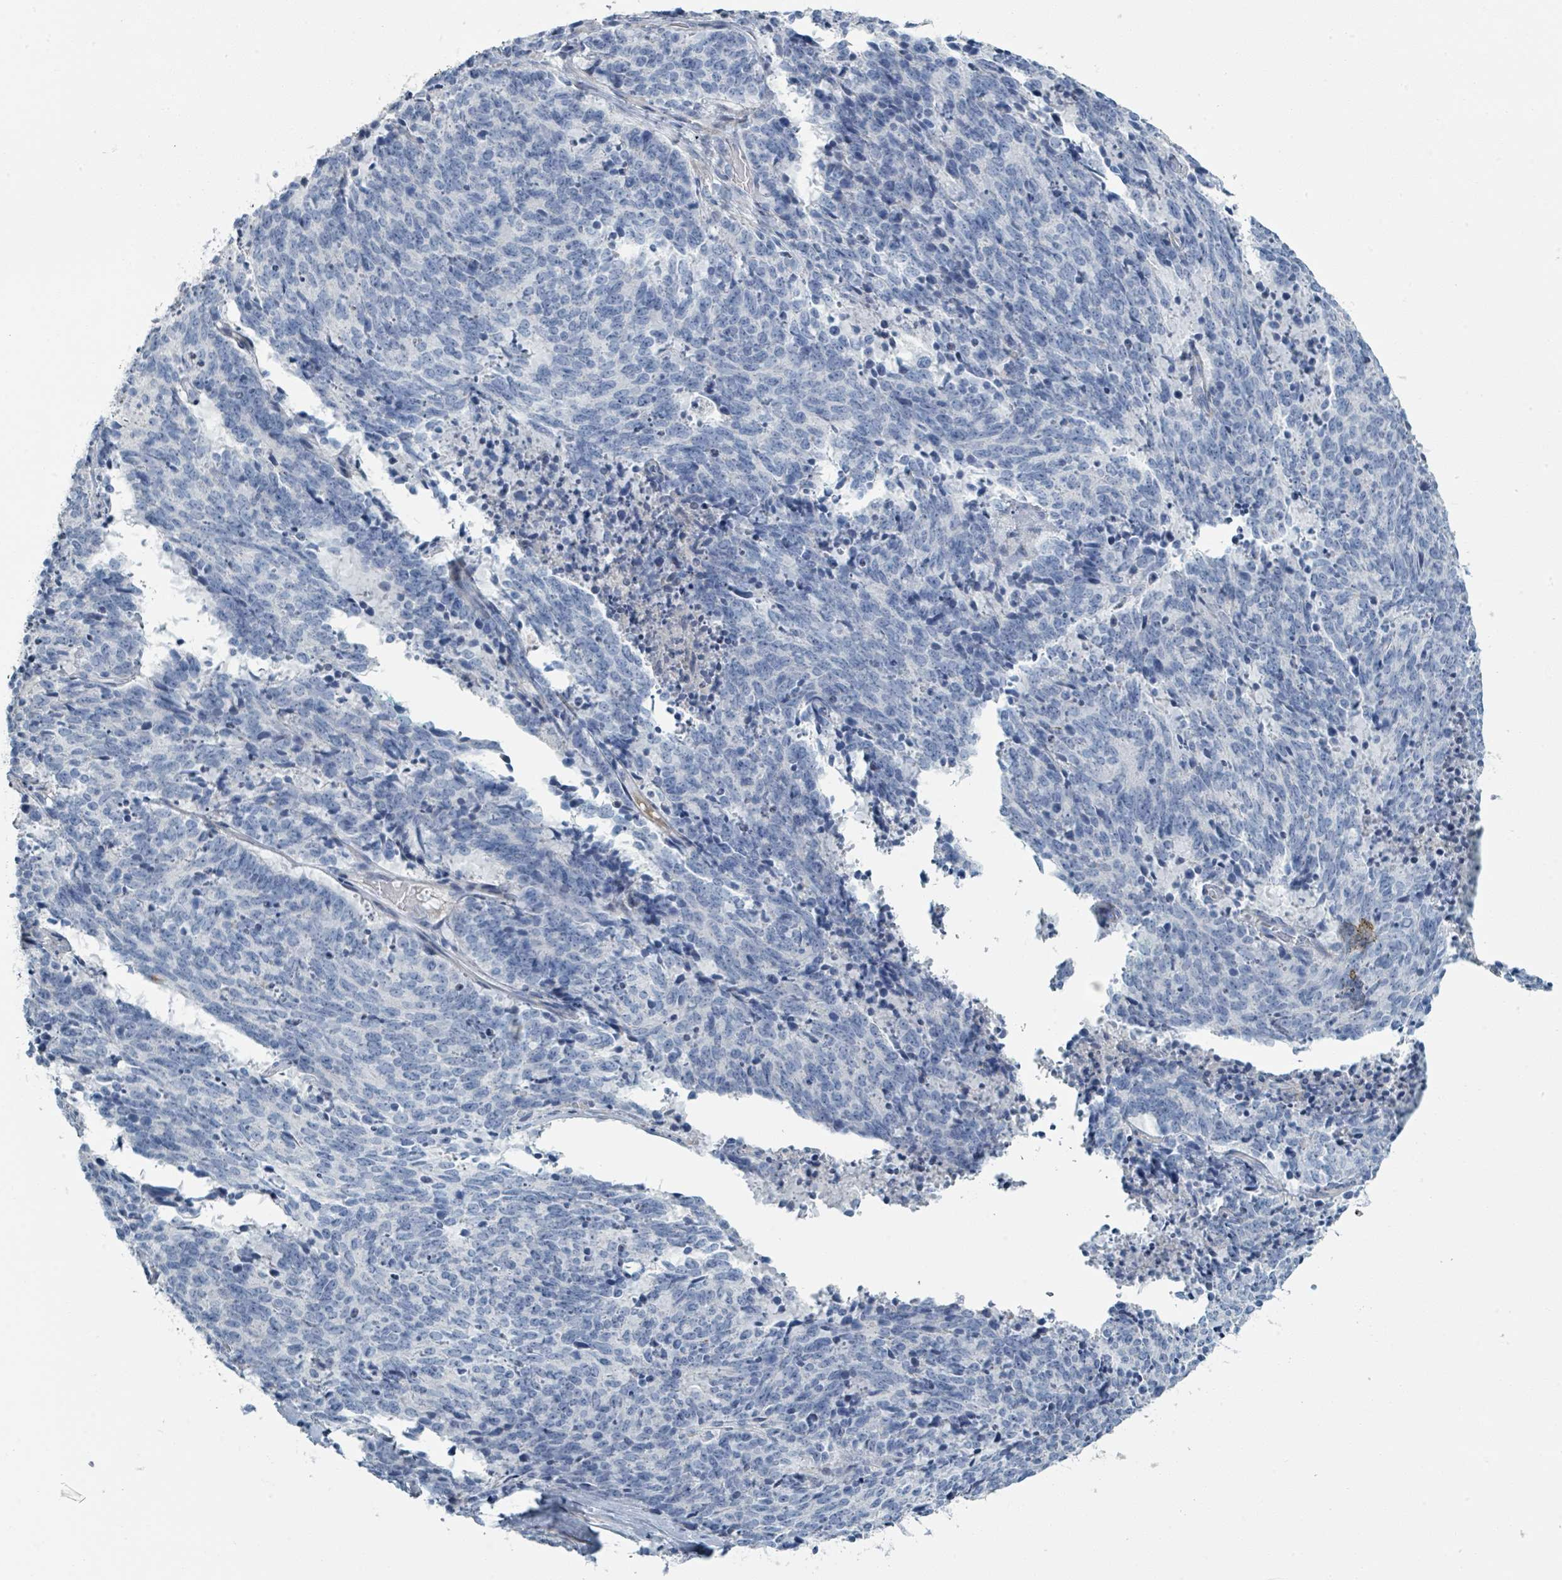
{"staining": {"intensity": "negative", "quantity": "none", "location": "none"}, "tissue": "cervical cancer", "cell_type": "Tumor cells", "image_type": "cancer", "snomed": [{"axis": "morphology", "description": "Squamous cell carcinoma, NOS"}, {"axis": "topography", "description": "Cervix"}], "caption": "A photomicrograph of cervical cancer (squamous cell carcinoma) stained for a protein displays no brown staining in tumor cells.", "gene": "RAB33B", "patient": {"sex": "female", "age": 29}}